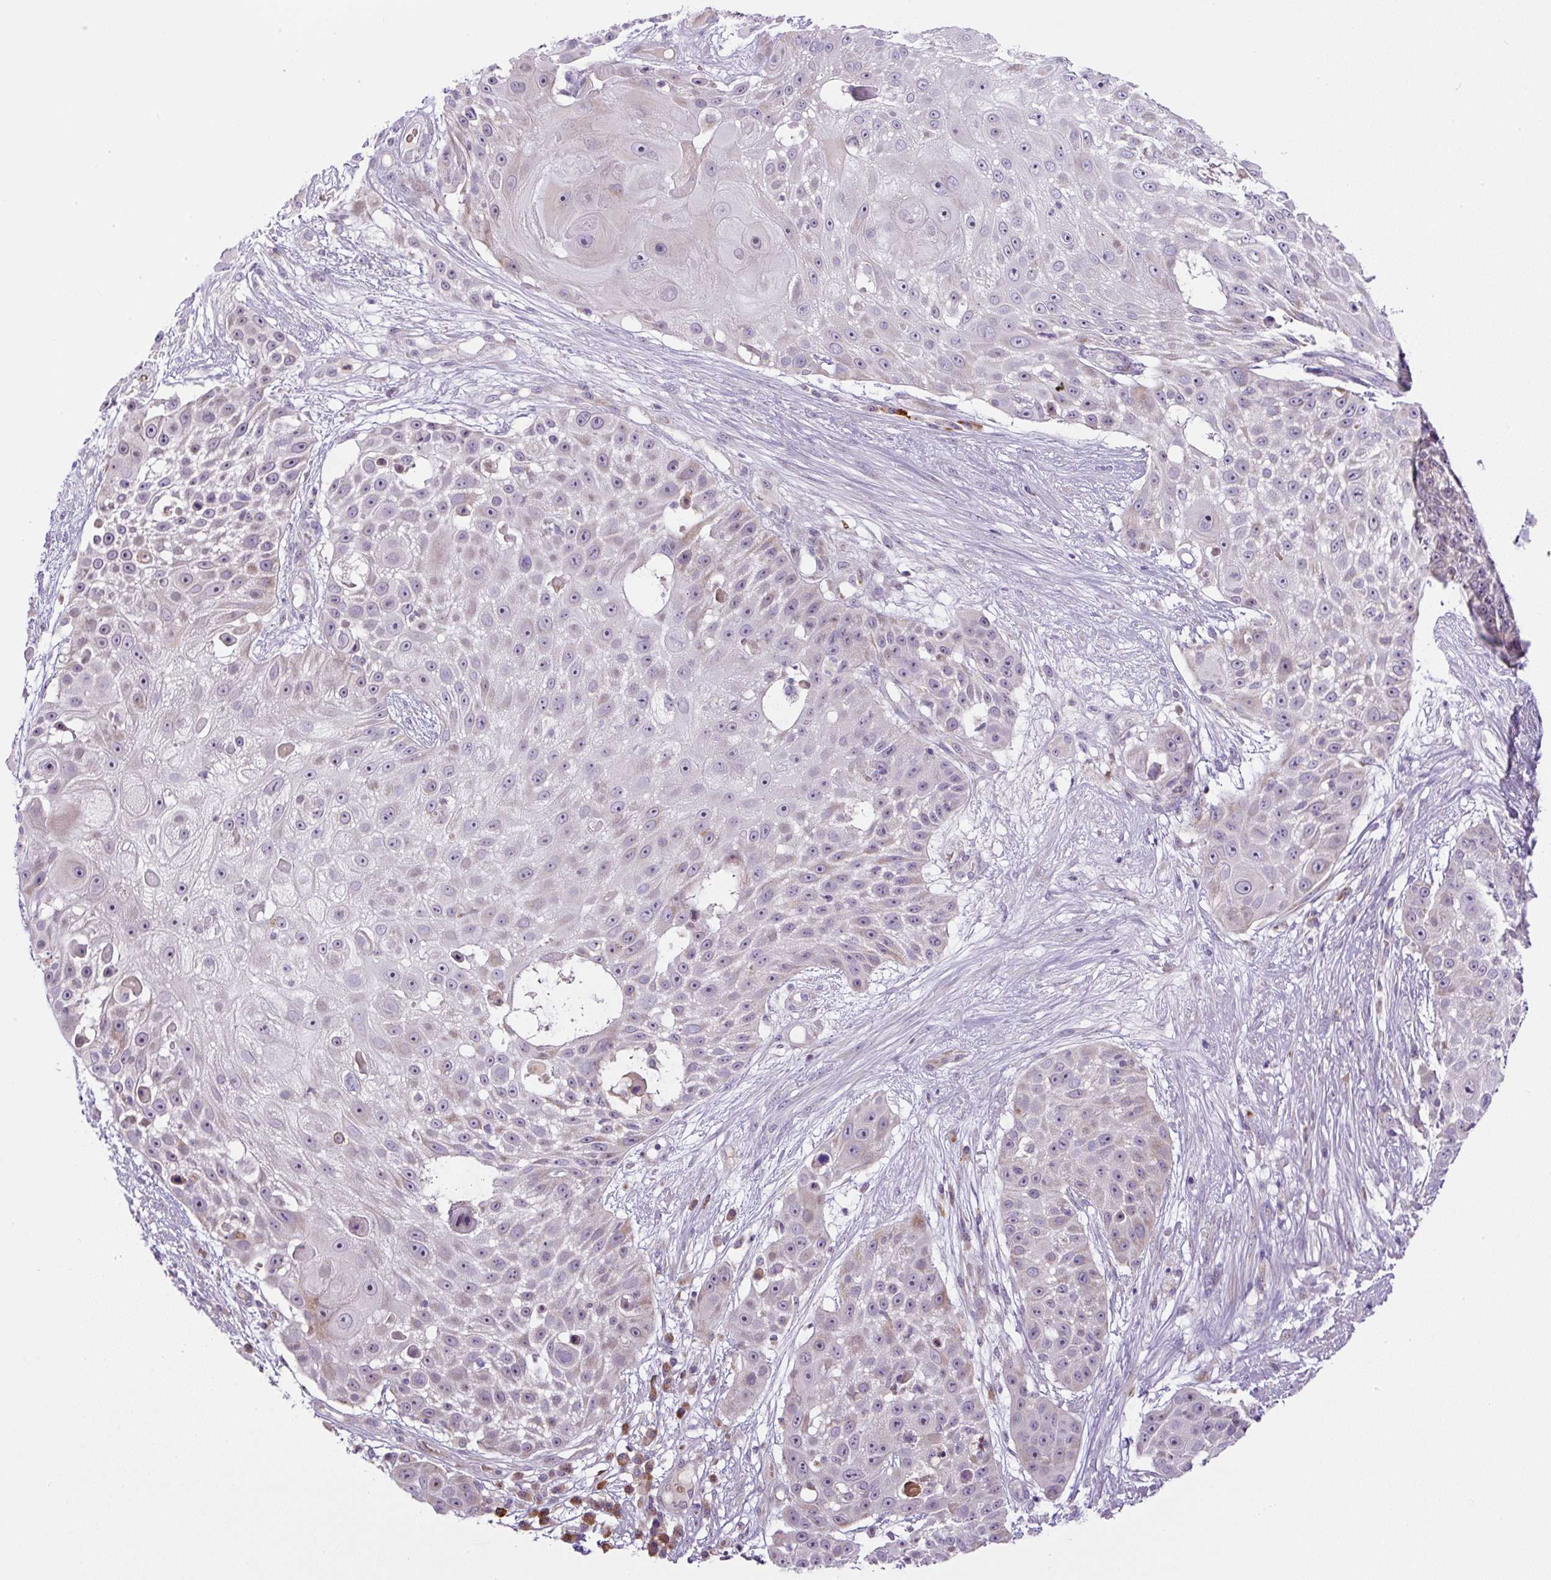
{"staining": {"intensity": "moderate", "quantity": "<25%", "location": "cytoplasmic/membranous"}, "tissue": "skin cancer", "cell_type": "Tumor cells", "image_type": "cancer", "snomed": [{"axis": "morphology", "description": "Squamous cell carcinoma, NOS"}, {"axis": "topography", "description": "Skin"}], "caption": "This is an image of IHC staining of skin cancer (squamous cell carcinoma), which shows moderate positivity in the cytoplasmic/membranous of tumor cells.", "gene": "ZNF596", "patient": {"sex": "female", "age": 86}}